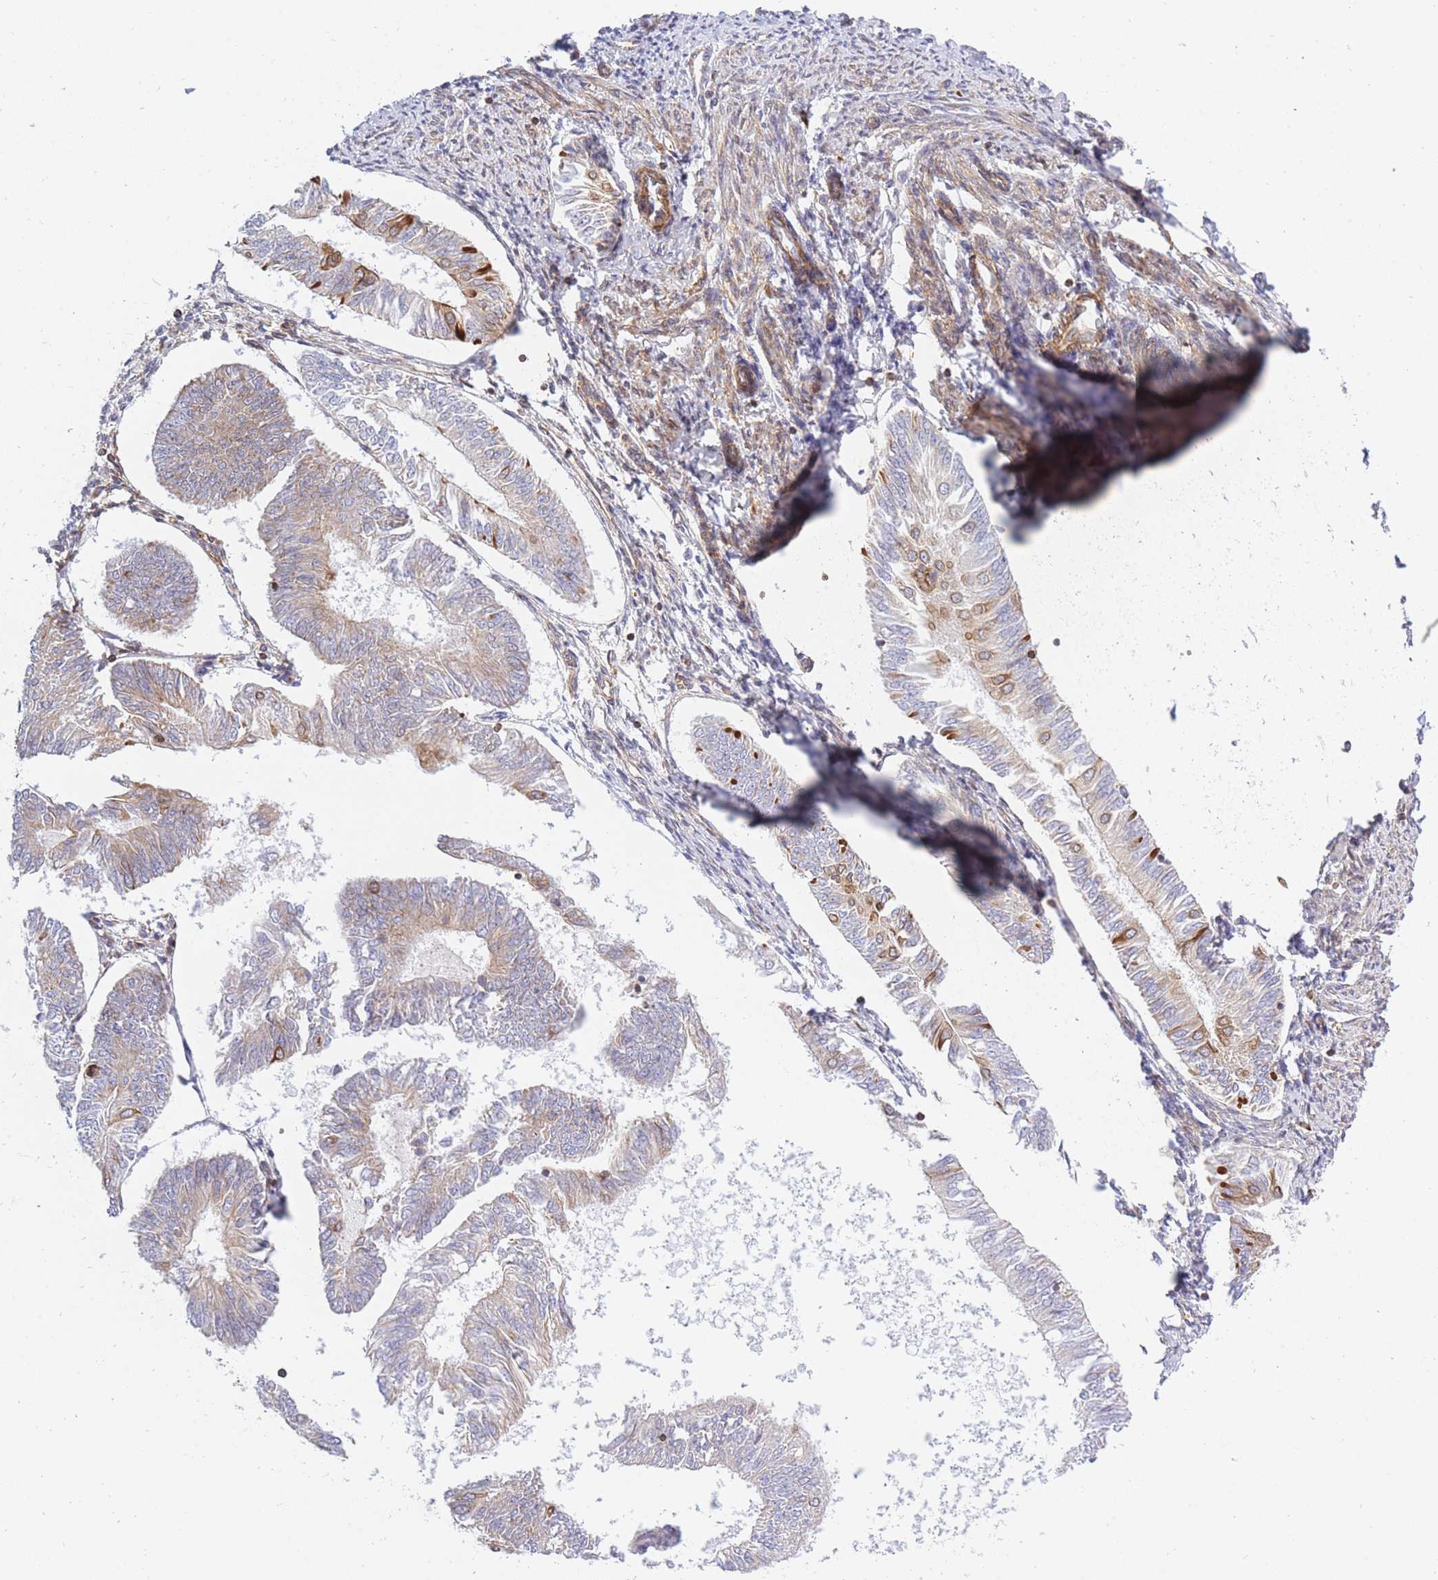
{"staining": {"intensity": "moderate", "quantity": "<25%", "location": "cytoplasmic/membranous"}, "tissue": "endometrial cancer", "cell_type": "Tumor cells", "image_type": "cancer", "snomed": [{"axis": "morphology", "description": "Adenocarcinoma, NOS"}, {"axis": "topography", "description": "Endometrium"}], "caption": "A brown stain highlights moderate cytoplasmic/membranous positivity of a protein in adenocarcinoma (endometrial) tumor cells.", "gene": "REM1", "patient": {"sex": "female", "age": 58}}